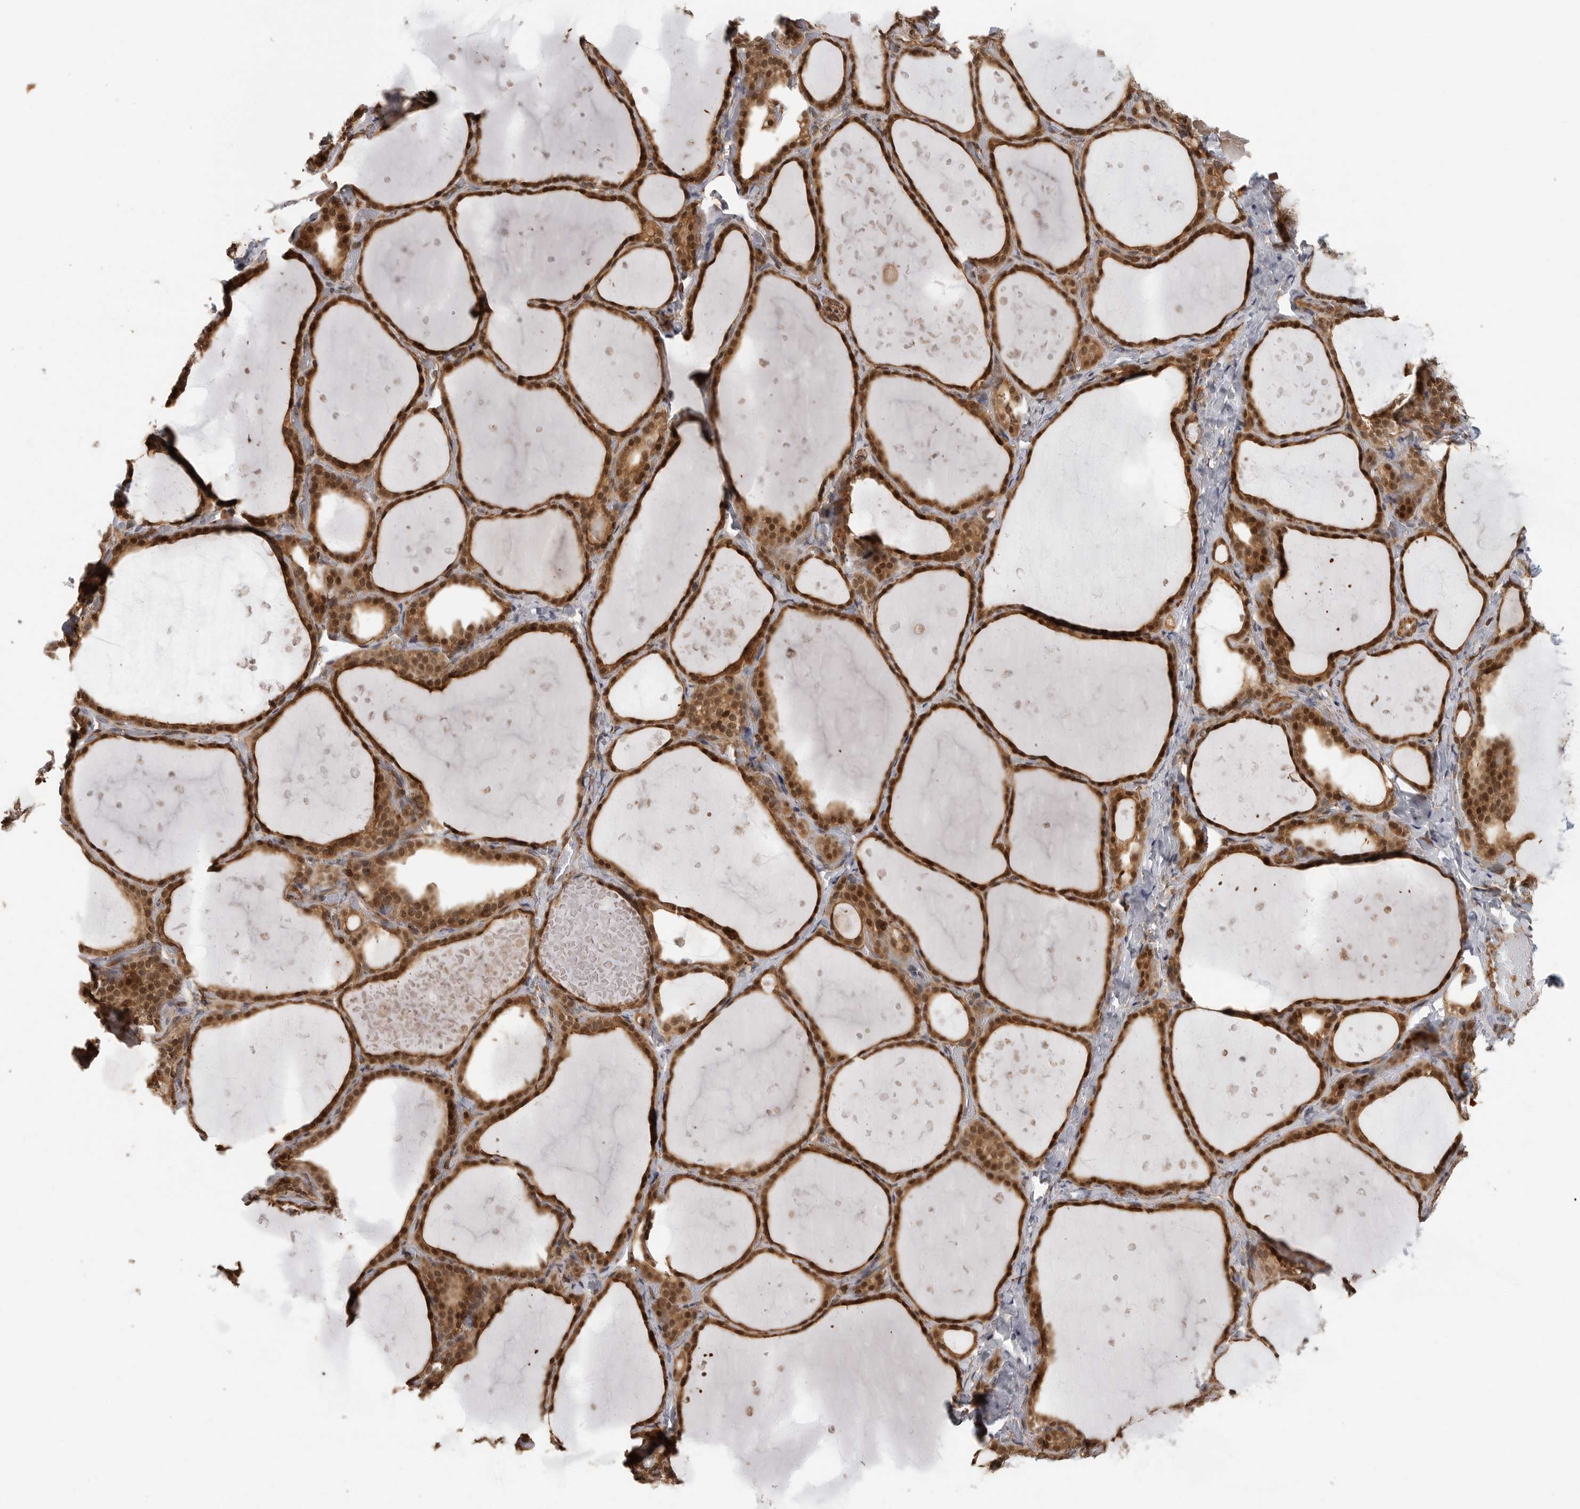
{"staining": {"intensity": "strong", "quantity": ">75%", "location": "nuclear"}, "tissue": "thyroid gland", "cell_type": "Glandular cells", "image_type": "normal", "snomed": [{"axis": "morphology", "description": "Normal tissue, NOS"}, {"axis": "topography", "description": "Thyroid gland"}], "caption": "Immunohistochemical staining of unremarkable thyroid gland exhibits high levels of strong nuclear expression in about >75% of glandular cells.", "gene": "ERN1", "patient": {"sex": "female", "age": 44}}